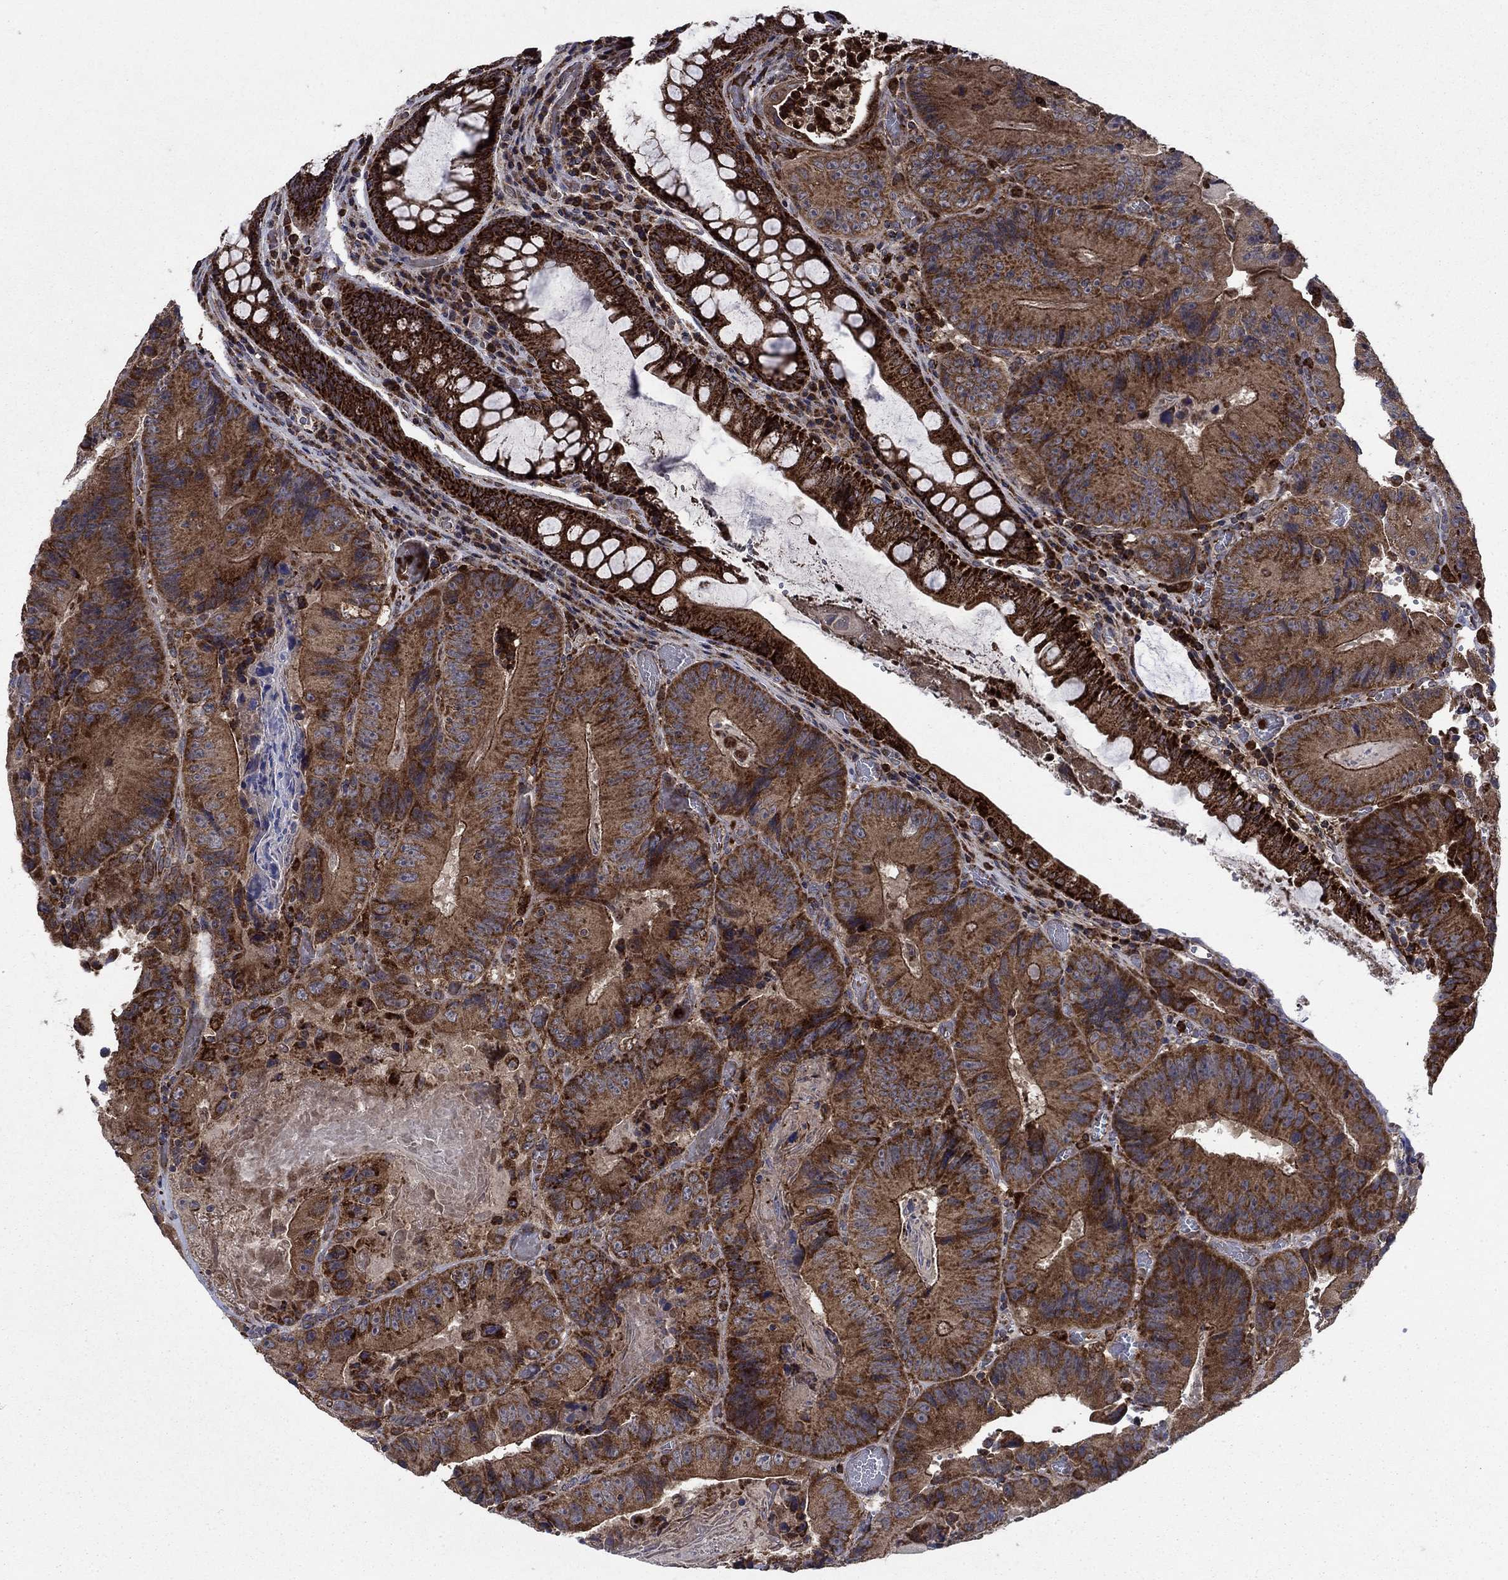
{"staining": {"intensity": "strong", "quantity": ">75%", "location": "cytoplasmic/membranous"}, "tissue": "colorectal cancer", "cell_type": "Tumor cells", "image_type": "cancer", "snomed": [{"axis": "morphology", "description": "Adenocarcinoma, NOS"}, {"axis": "topography", "description": "Colon"}], "caption": "An IHC histopathology image of tumor tissue is shown. Protein staining in brown labels strong cytoplasmic/membranous positivity in colorectal adenocarcinoma within tumor cells.", "gene": "RNF19B", "patient": {"sex": "female", "age": 86}}